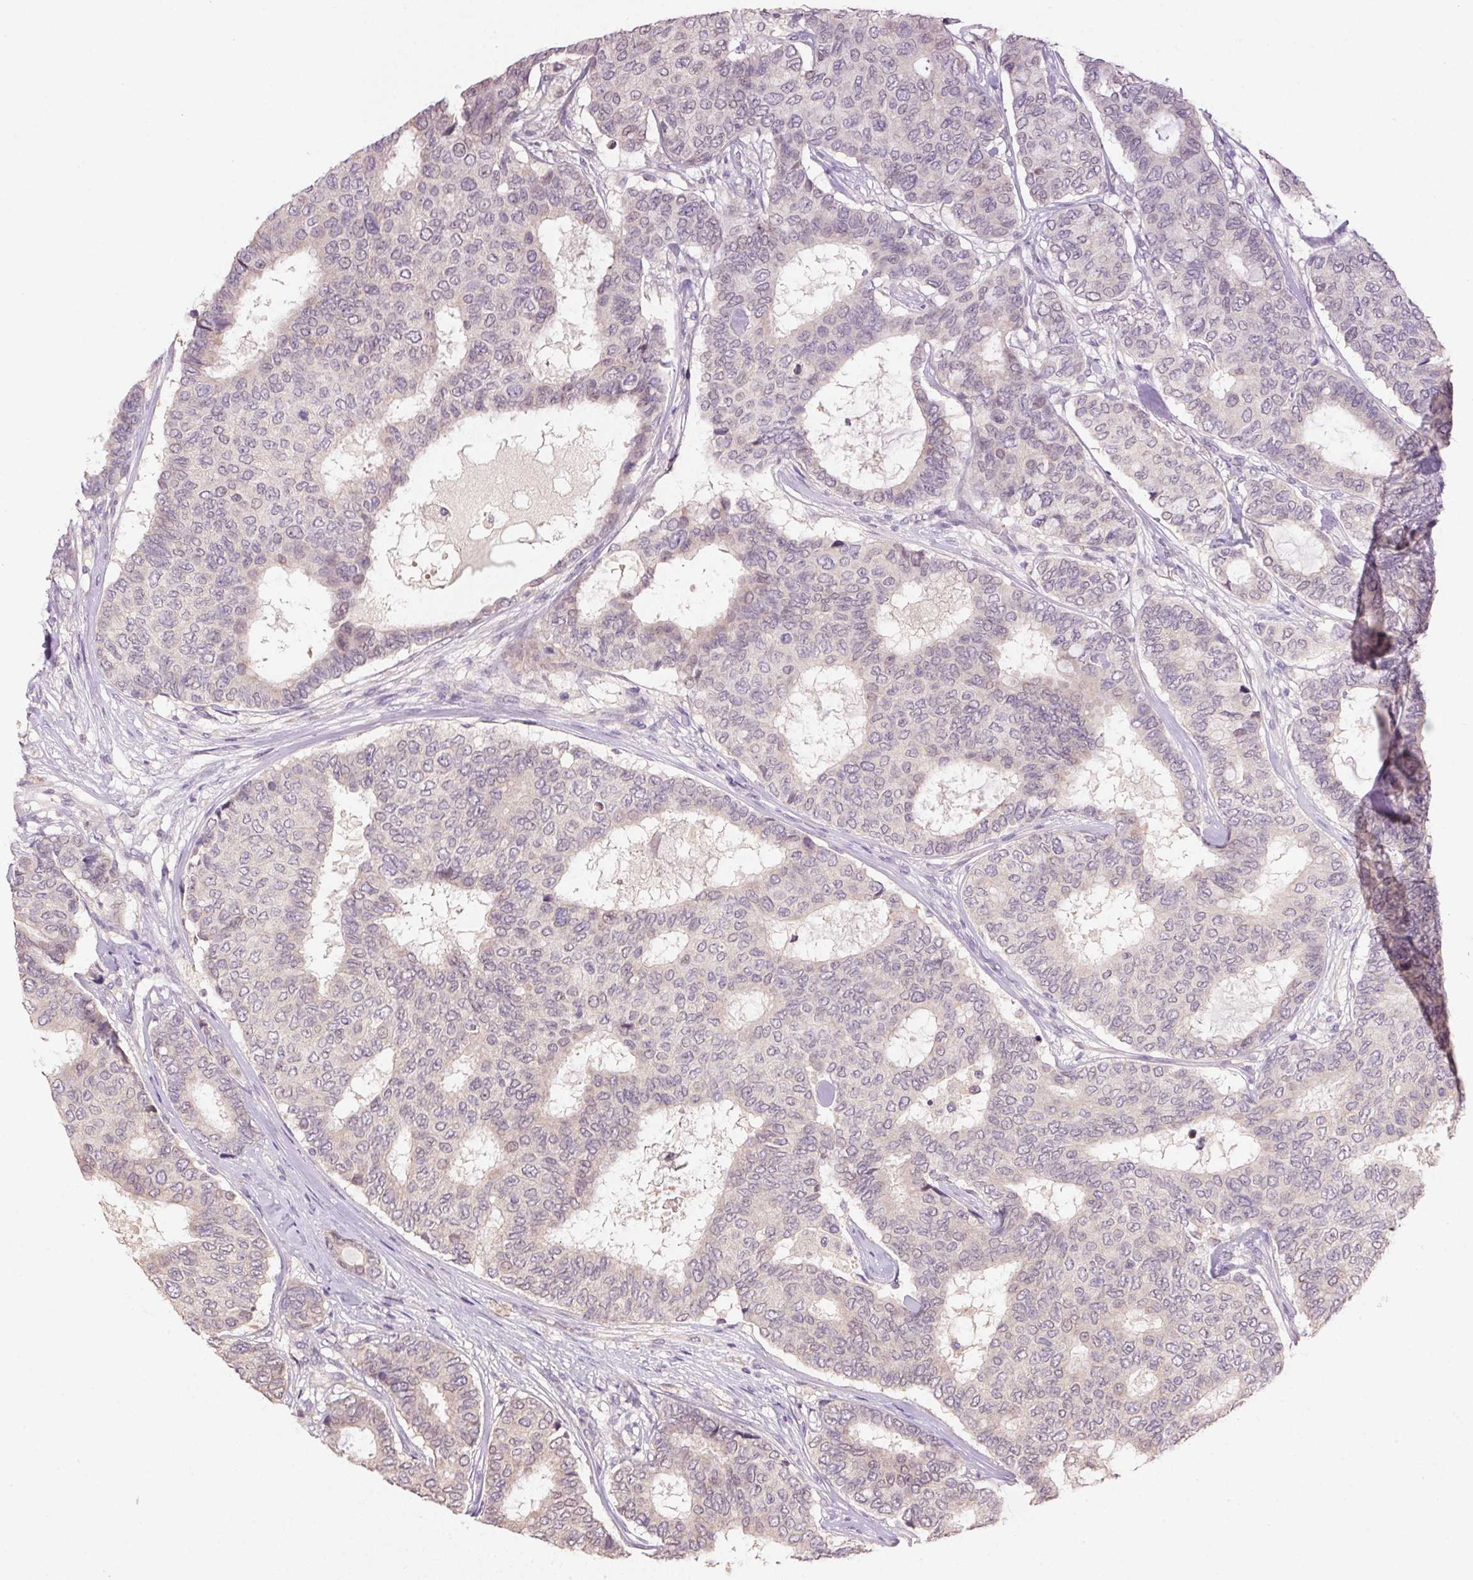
{"staining": {"intensity": "negative", "quantity": "none", "location": "none"}, "tissue": "breast cancer", "cell_type": "Tumor cells", "image_type": "cancer", "snomed": [{"axis": "morphology", "description": "Duct carcinoma"}, {"axis": "topography", "description": "Breast"}], "caption": "Protein analysis of breast cancer demonstrates no significant staining in tumor cells.", "gene": "ALDH8A1", "patient": {"sex": "female", "age": 75}}